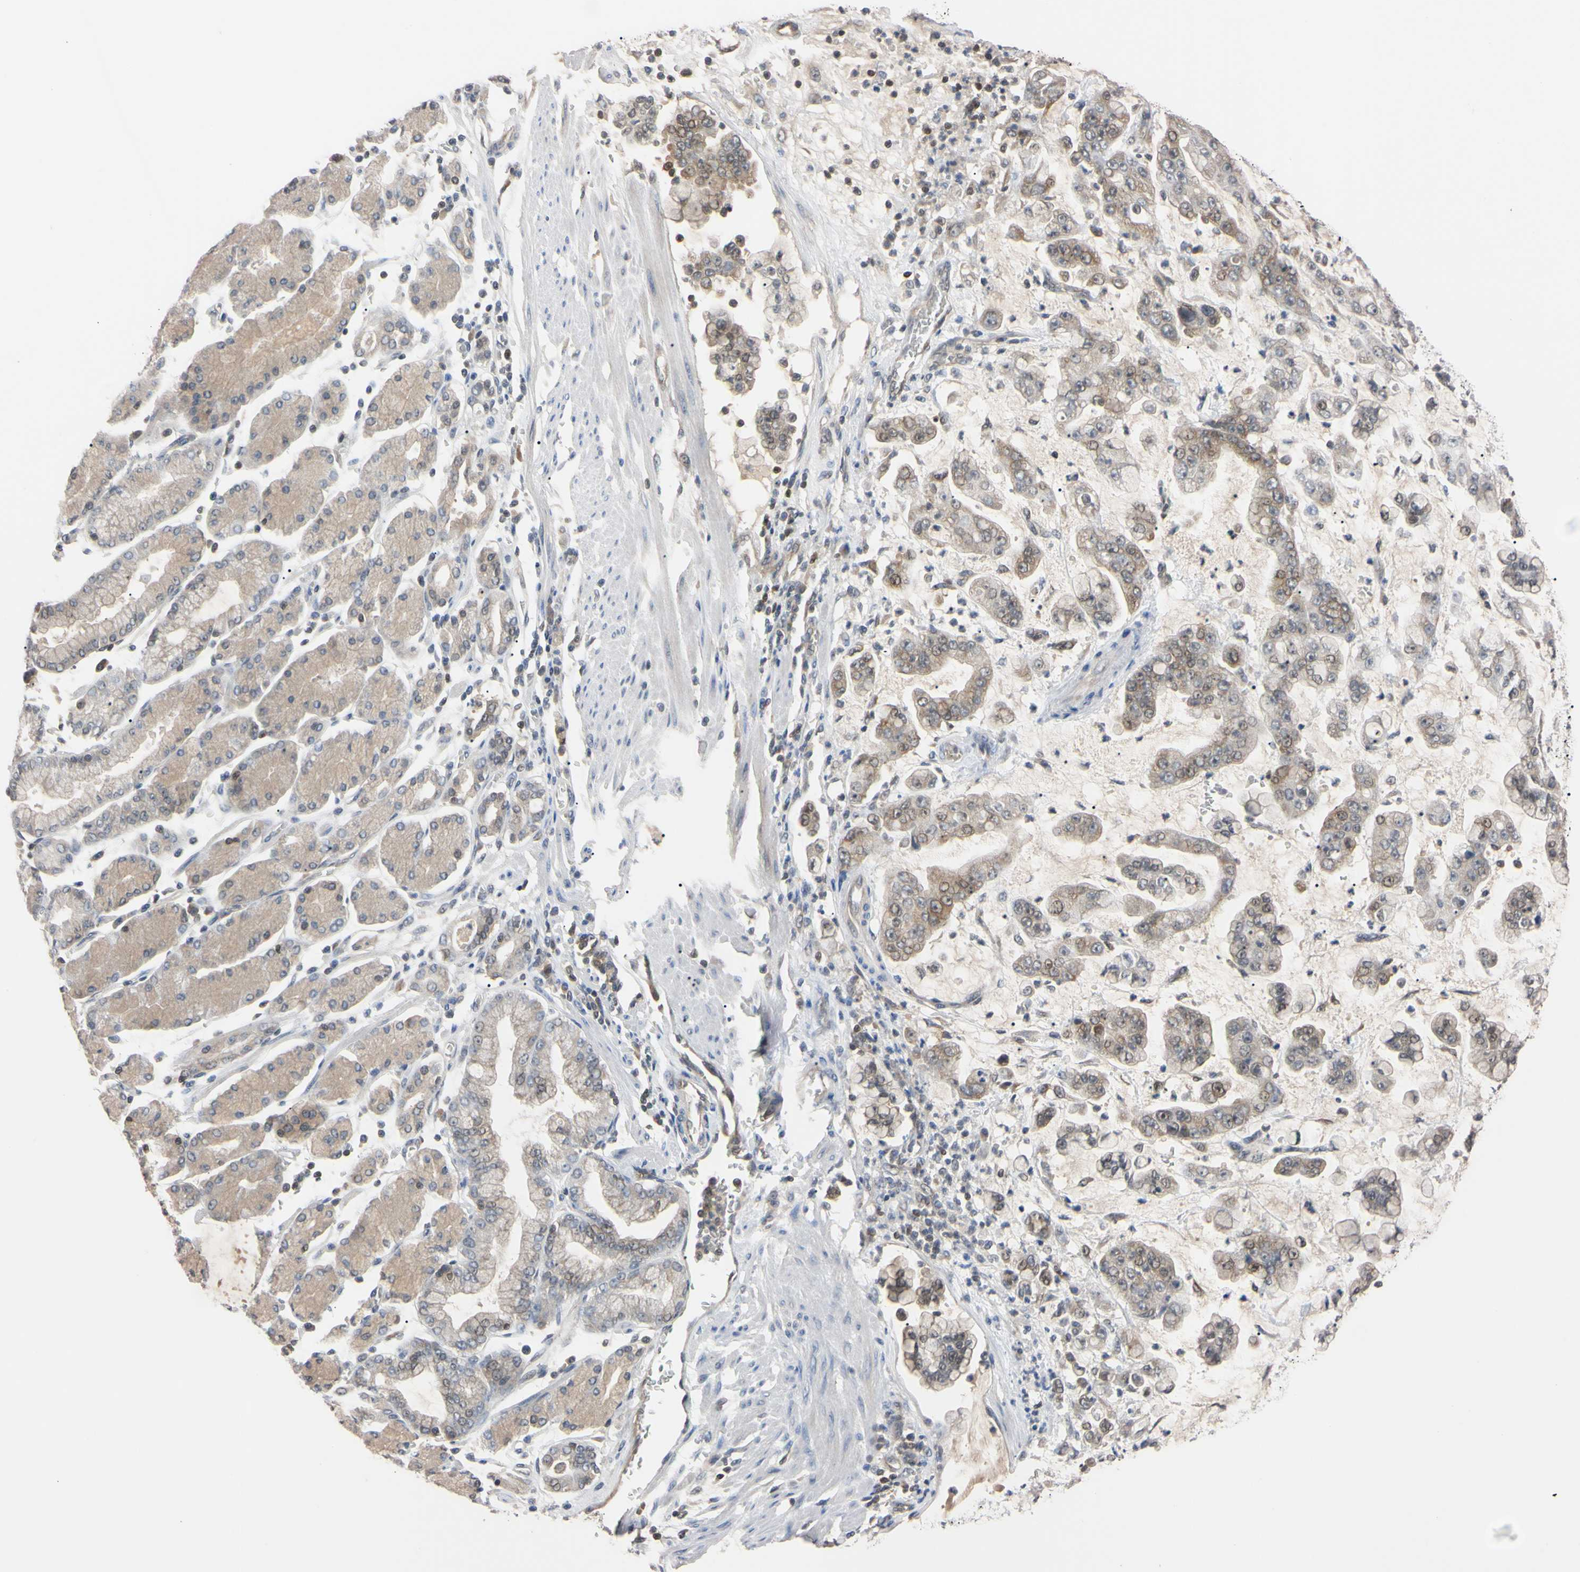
{"staining": {"intensity": "weak", "quantity": "25%-75%", "location": "cytoplasmic/membranous"}, "tissue": "stomach cancer", "cell_type": "Tumor cells", "image_type": "cancer", "snomed": [{"axis": "morphology", "description": "Normal tissue, NOS"}, {"axis": "morphology", "description": "Adenocarcinoma, NOS"}, {"axis": "topography", "description": "Stomach, upper"}, {"axis": "topography", "description": "Stomach"}], "caption": "Immunohistochemical staining of stomach cancer (adenocarcinoma) demonstrates weak cytoplasmic/membranous protein positivity in about 25%-75% of tumor cells.", "gene": "UBE2I", "patient": {"sex": "male", "age": 76}}